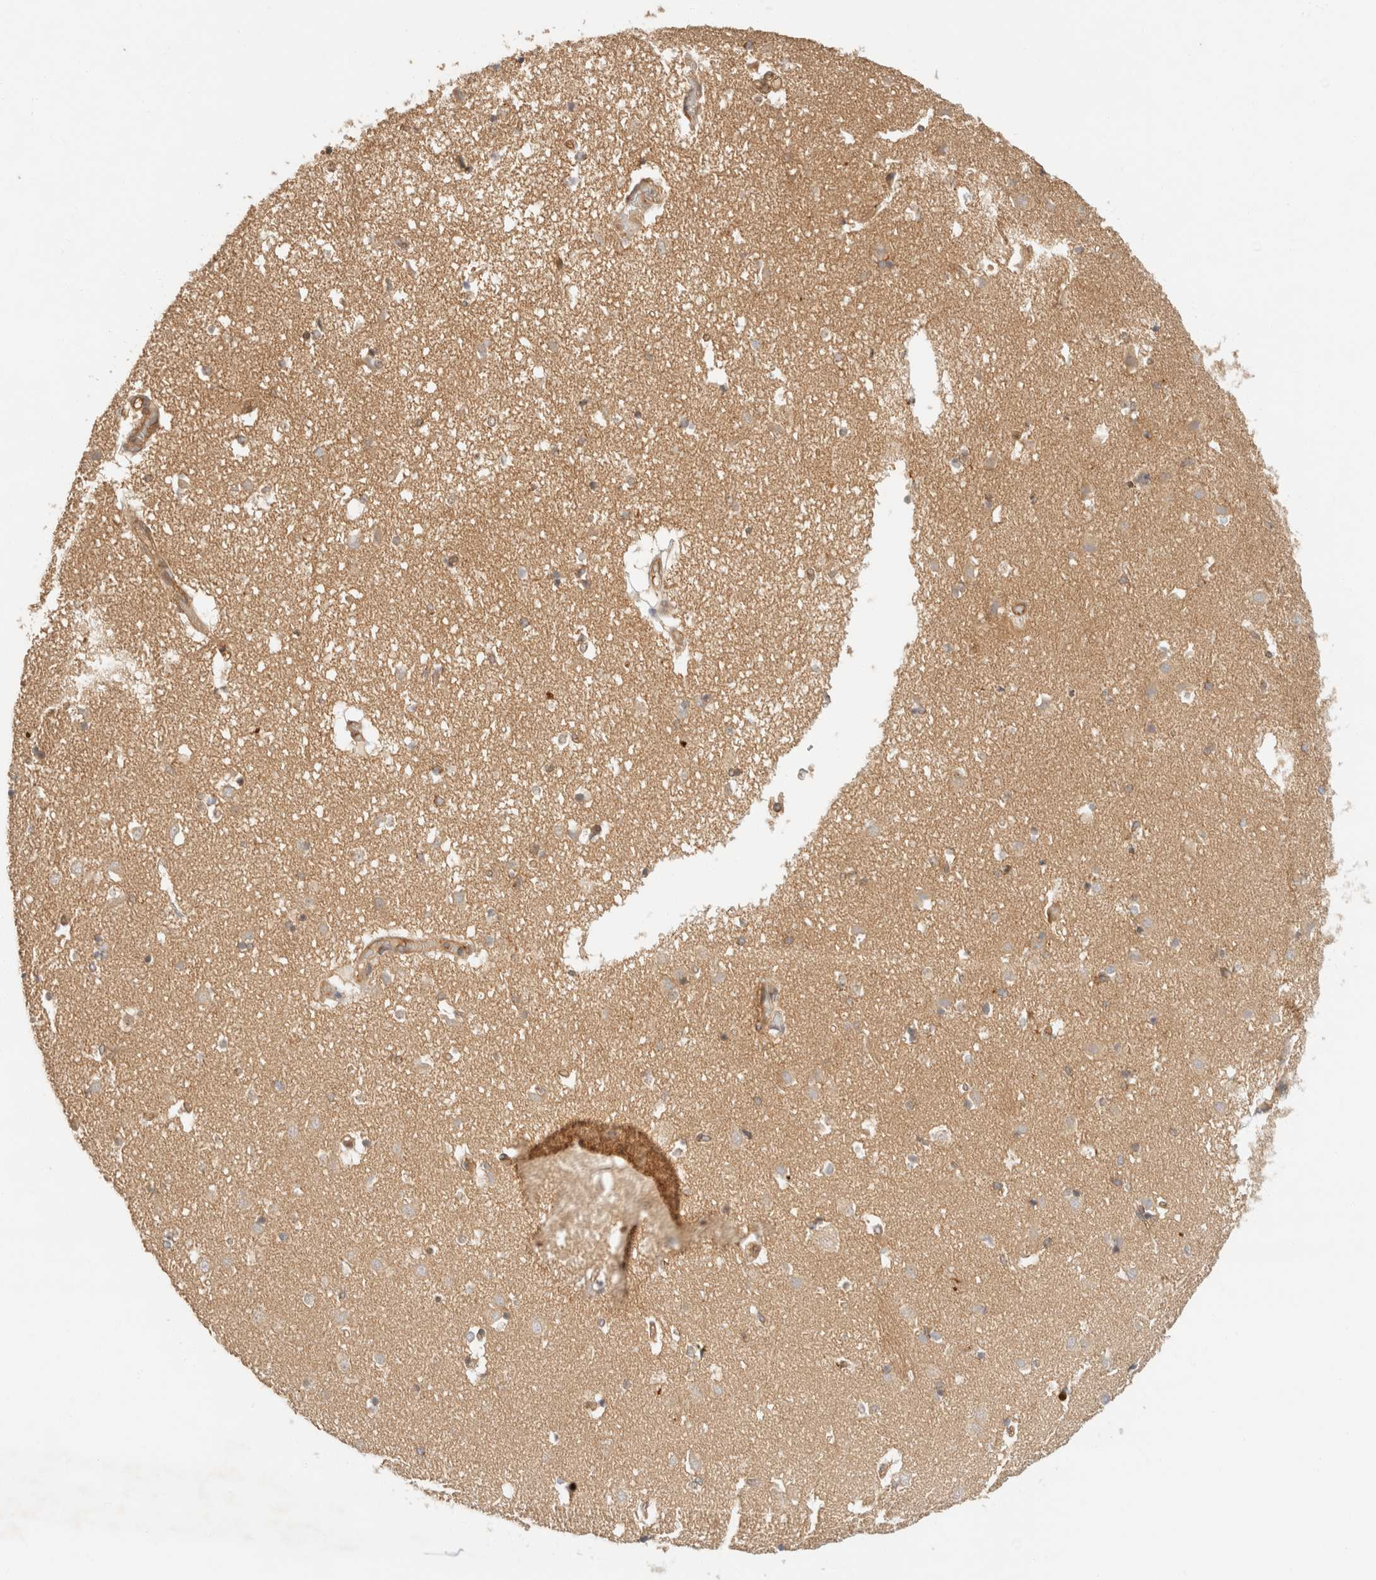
{"staining": {"intensity": "weak", "quantity": "25%-75%", "location": "cytoplasmic/membranous"}, "tissue": "caudate", "cell_type": "Glial cells", "image_type": "normal", "snomed": [{"axis": "morphology", "description": "Normal tissue, NOS"}, {"axis": "topography", "description": "Lateral ventricle wall"}], "caption": "Caudate stained with DAB immunohistochemistry exhibits low levels of weak cytoplasmic/membranous staining in about 25%-75% of glial cells.", "gene": "TACC1", "patient": {"sex": "male", "age": 70}}